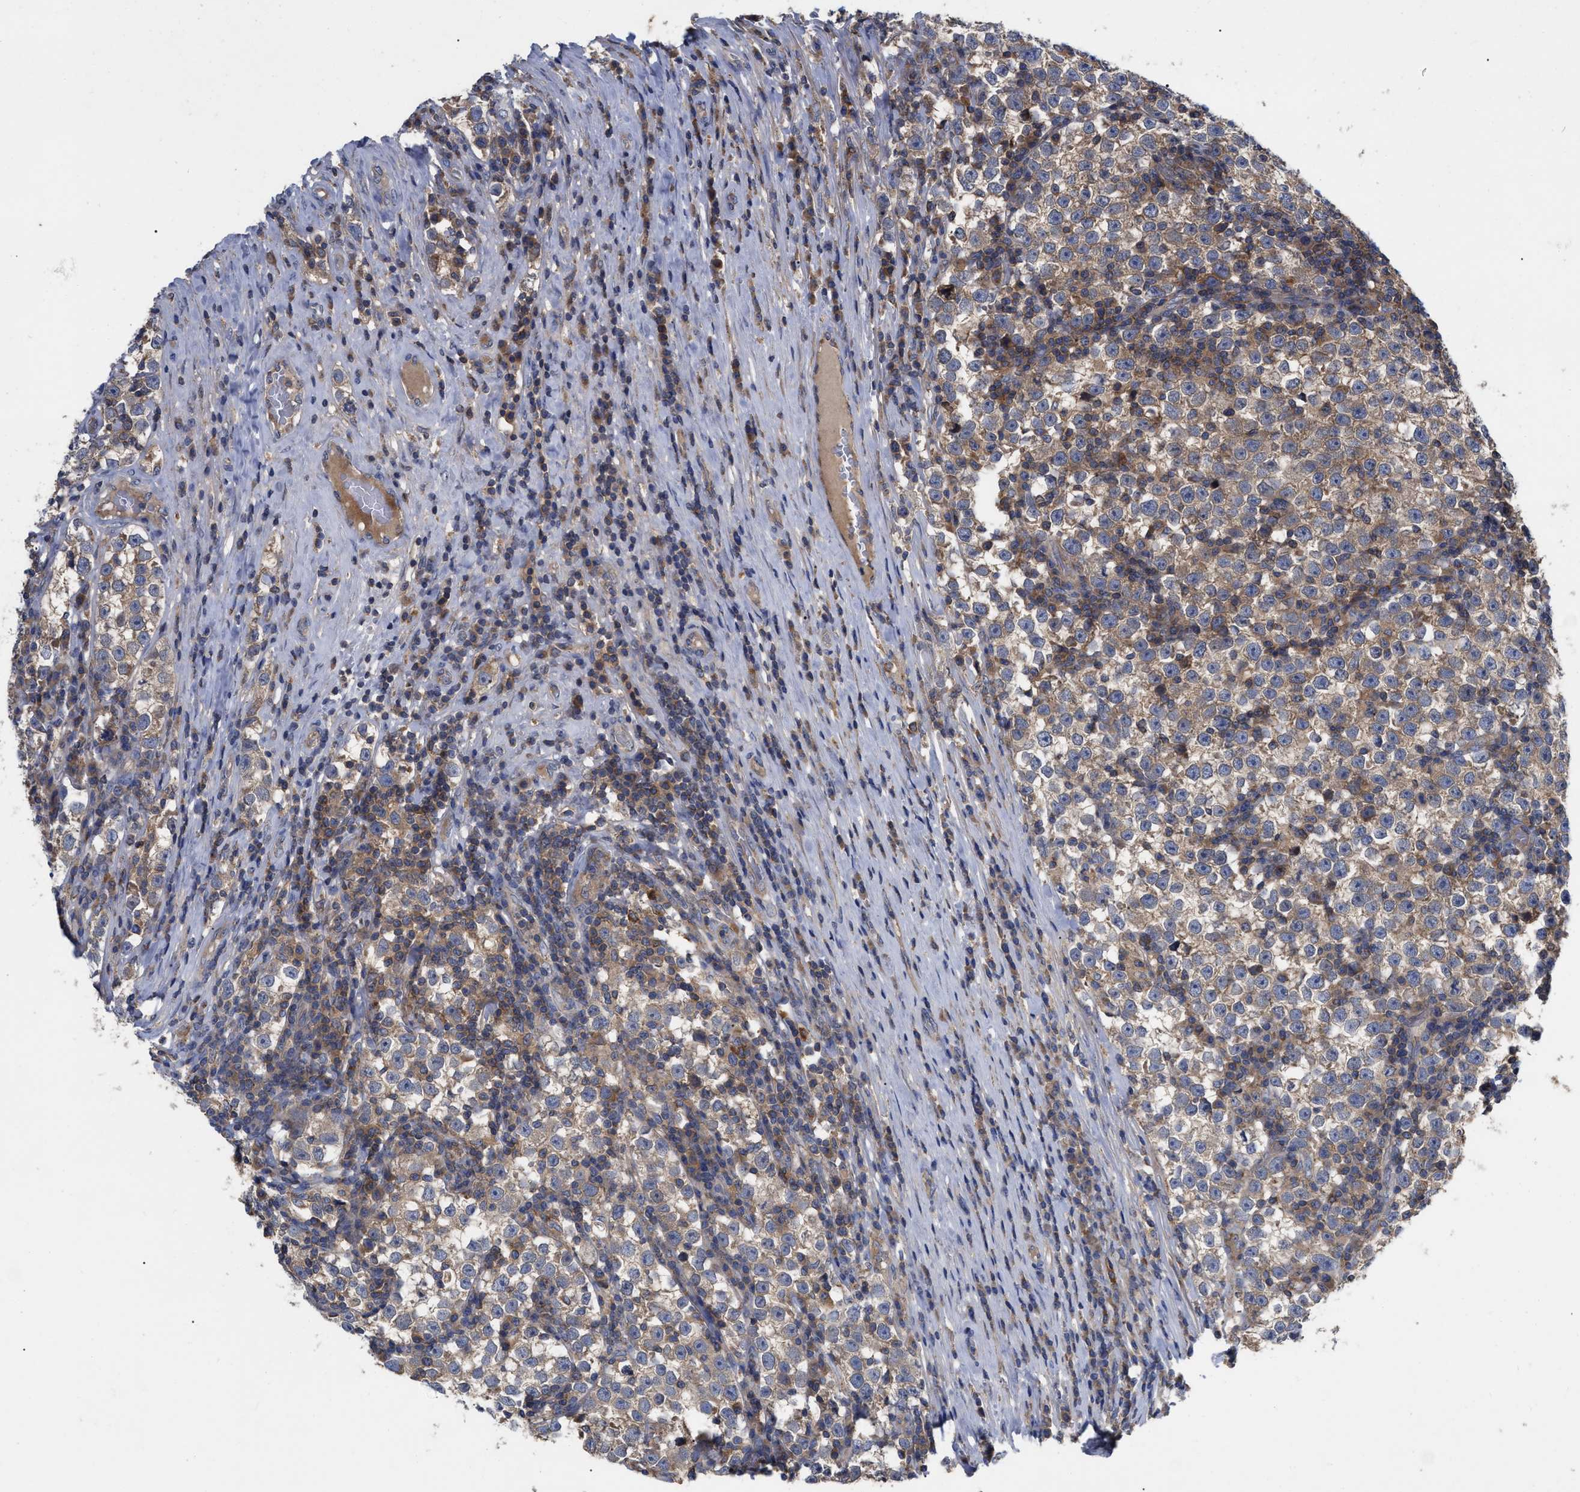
{"staining": {"intensity": "moderate", "quantity": ">75%", "location": "cytoplasmic/membranous"}, "tissue": "testis cancer", "cell_type": "Tumor cells", "image_type": "cancer", "snomed": [{"axis": "morphology", "description": "Normal tissue, NOS"}, {"axis": "morphology", "description": "Seminoma, NOS"}, {"axis": "topography", "description": "Testis"}], "caption": "Testis cancer stained with a protein marker demonstrates moderate staining in tumor cells.", "gene": "RAP1GDS1", "patient": {"sex": "male", "age": 43}}